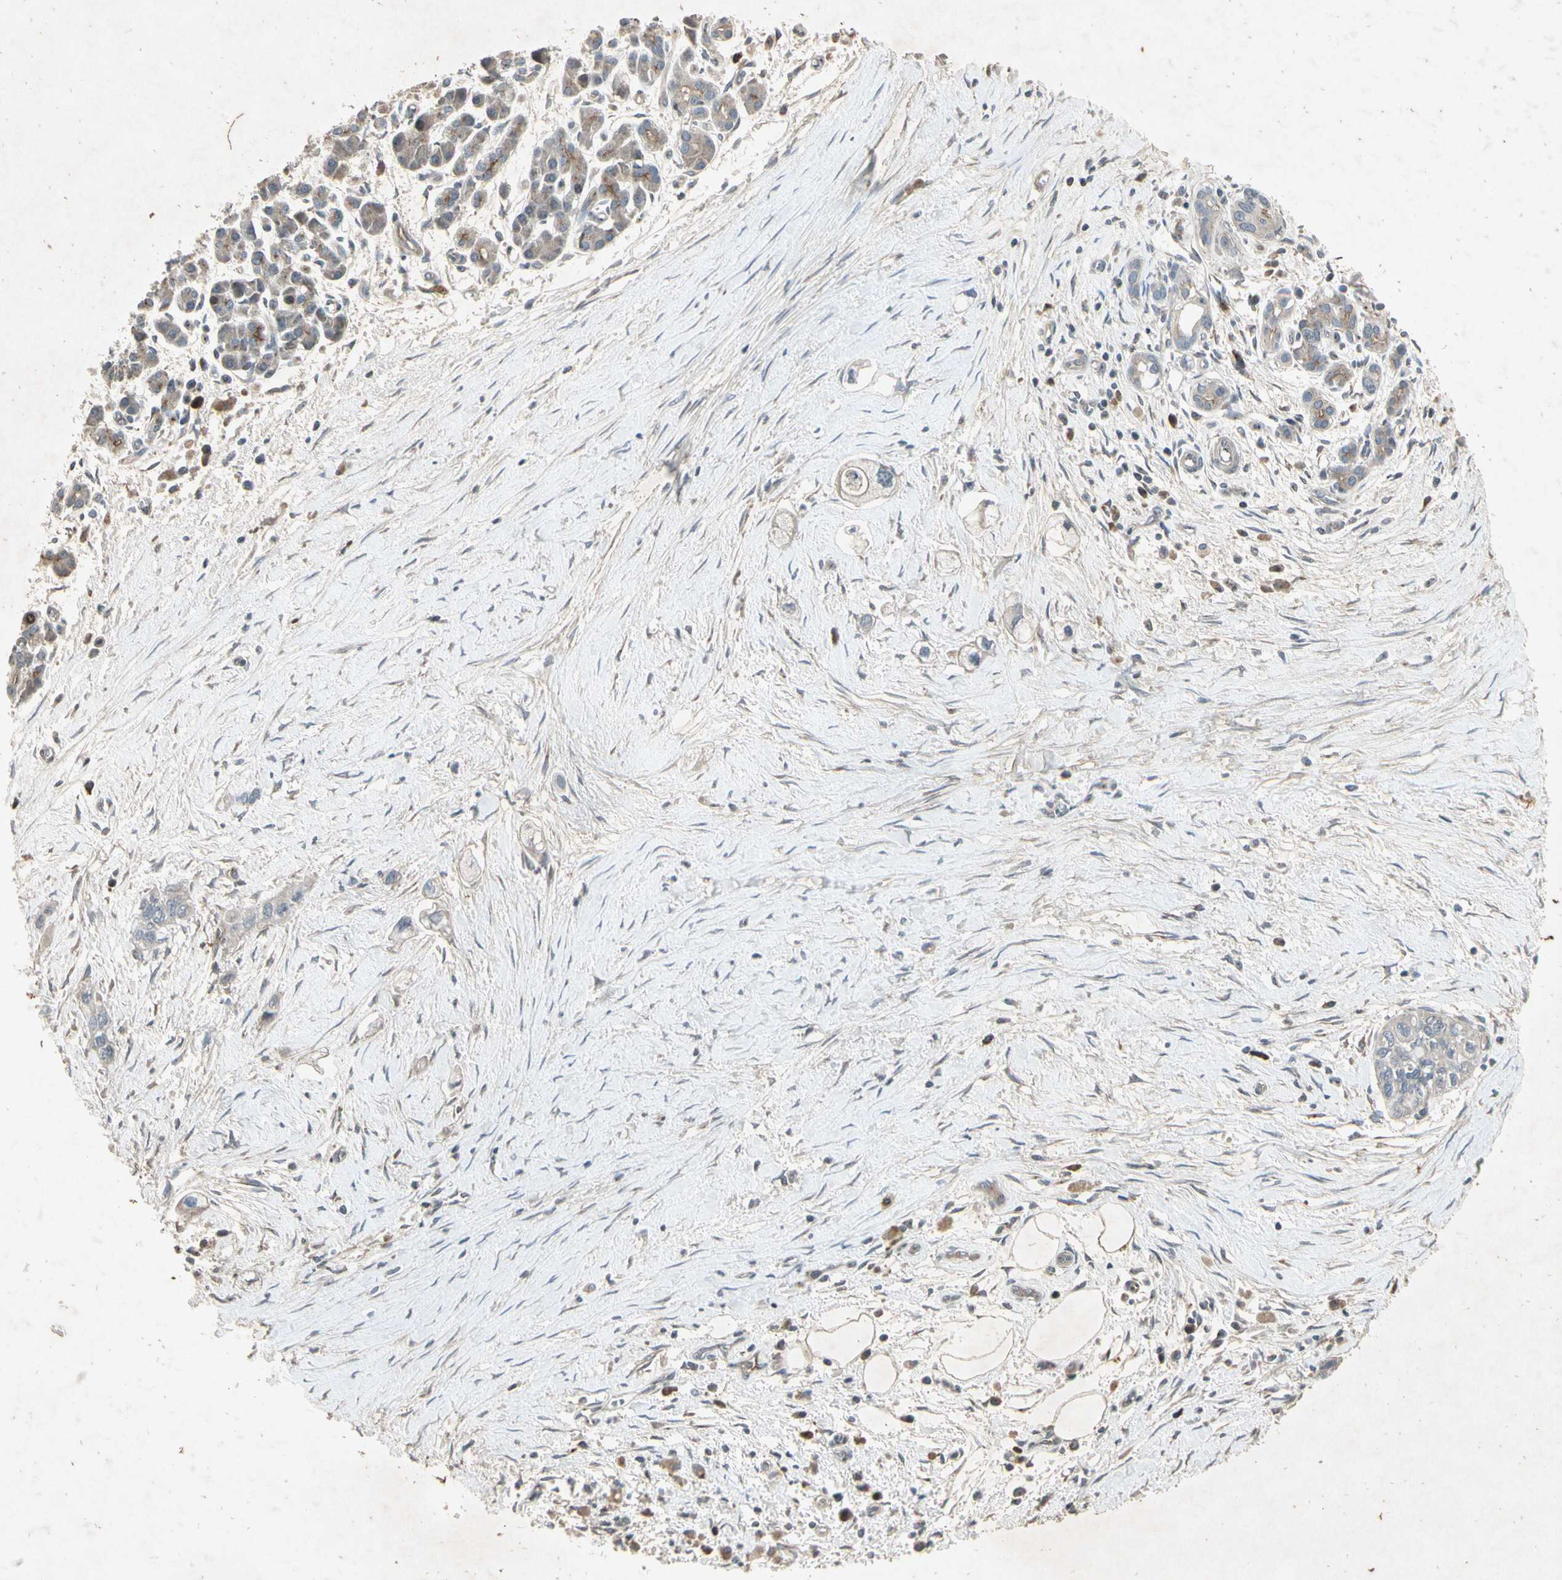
{"staining": {"intensity": "negative", "quantity": "none", "location": "none"}, "tissue": "pancreatic cancer", "cell_type": "Tumor cells", "image_type": "cancer", "snomed": [{"axis": "morphology", "description": "Adenocarcinoma, NOS"}, {"axis": "topography", "description": "Pancreas"}], "caption": "This is a micrograph of IHC staining of pancreatic cancer (adenocarcinoma), which shows no positivity in tumor cells.", "gene": "TEK", "patient": {"sex": "male", "age": 74}}